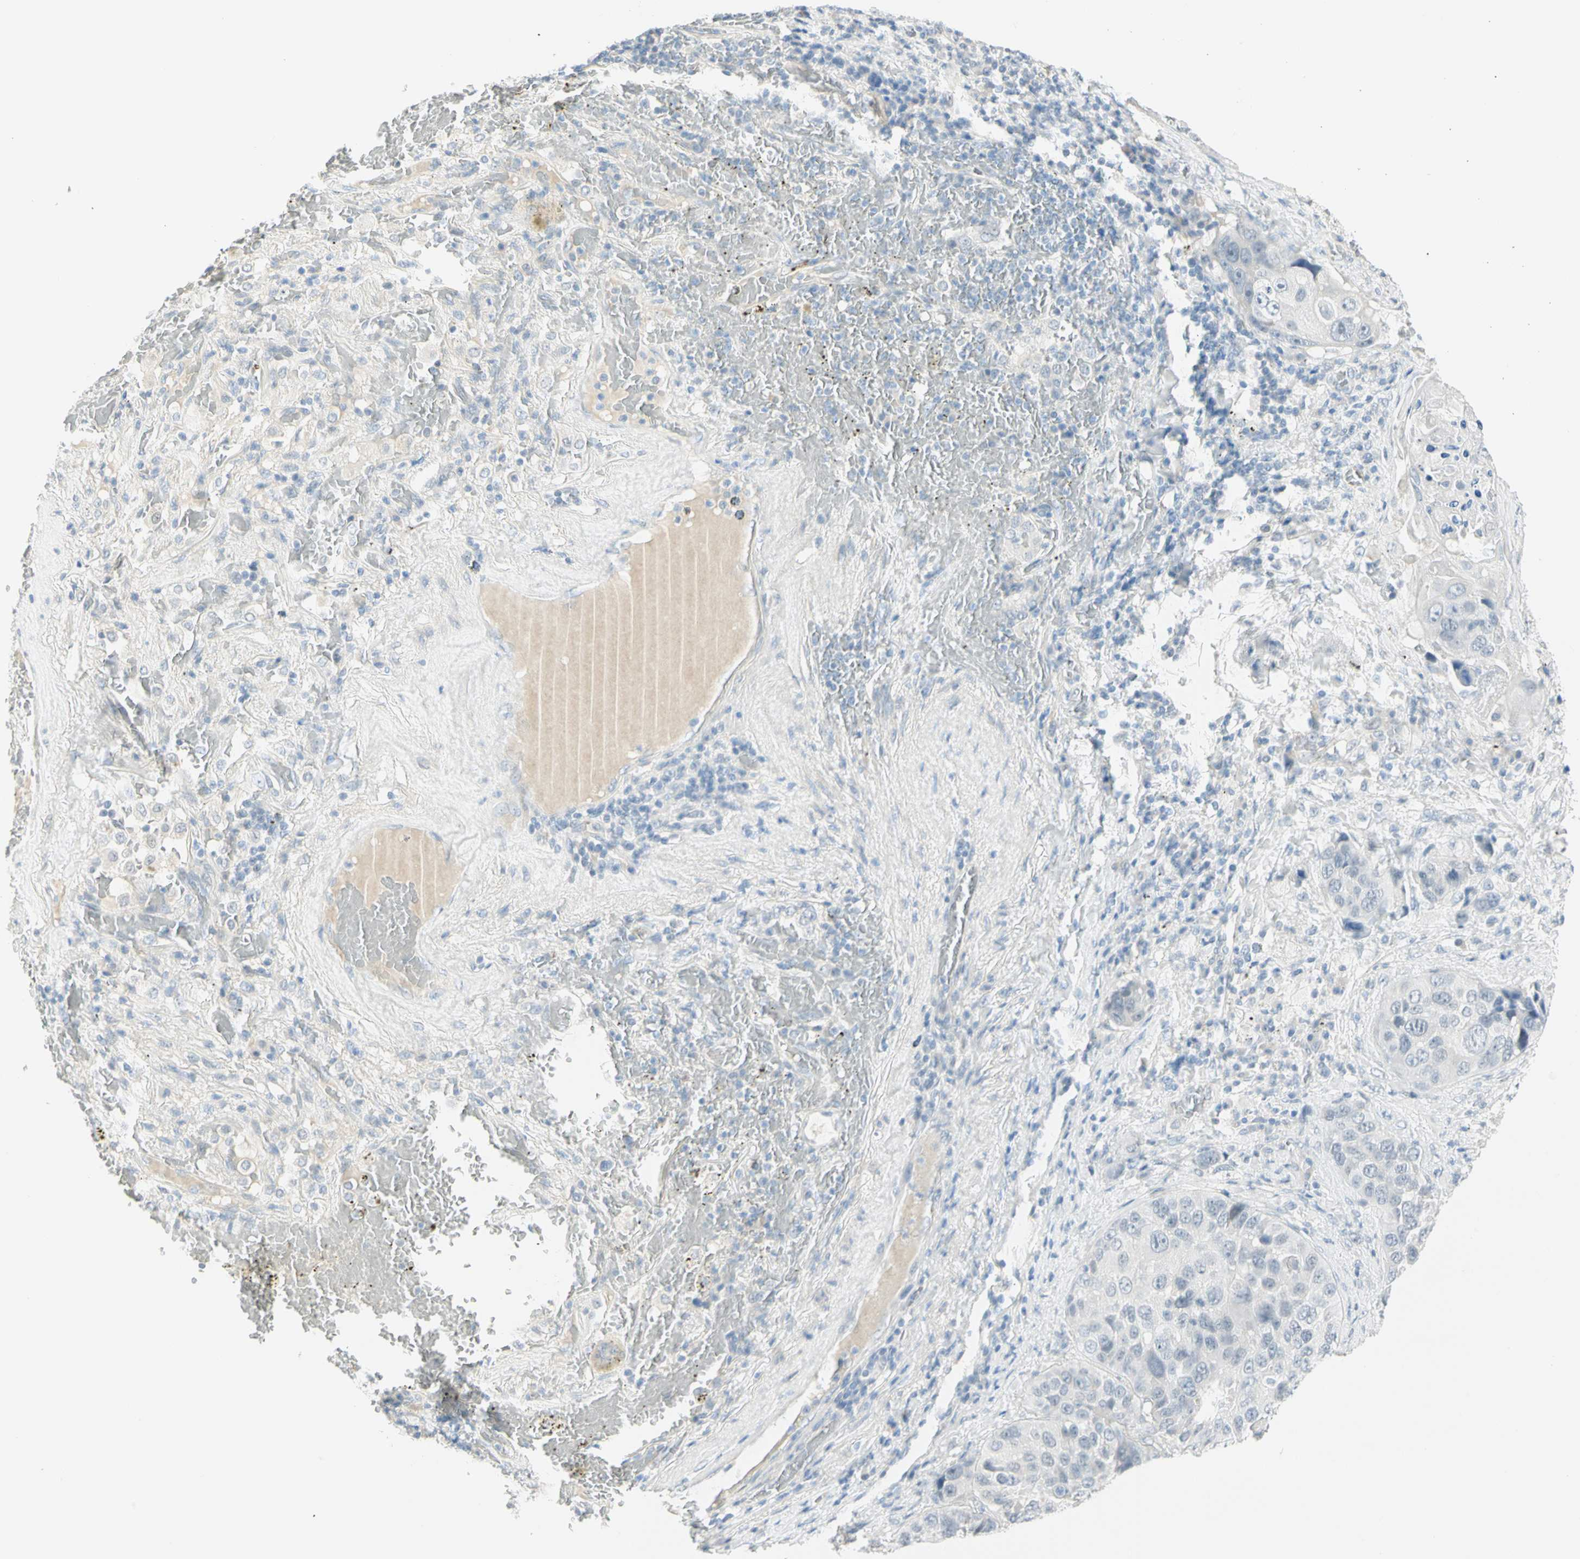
{"staining": {"intensity": "negative", "quantity": "none", "location": "none"}, "tissue": "lung cancer", "cell_type": "Tumor cells", "image_type": "cancer", "snomed": [{"axis": "morphology", "description": "Squamous cell carcinoma, NOS"}, {"axis": "topography", "description": "Lung"}], "caption": "Micrograph shows no significant protein staining in tumor cells of lung squamous cell carcinoma. The staining is performed using DAB (3,3'-diaminobenzidine) brown chromogen with nuclei counter-stained in using hematoxylin.", "gene": "MLLT10", "patient": {"sex": "male", "age": 57}}